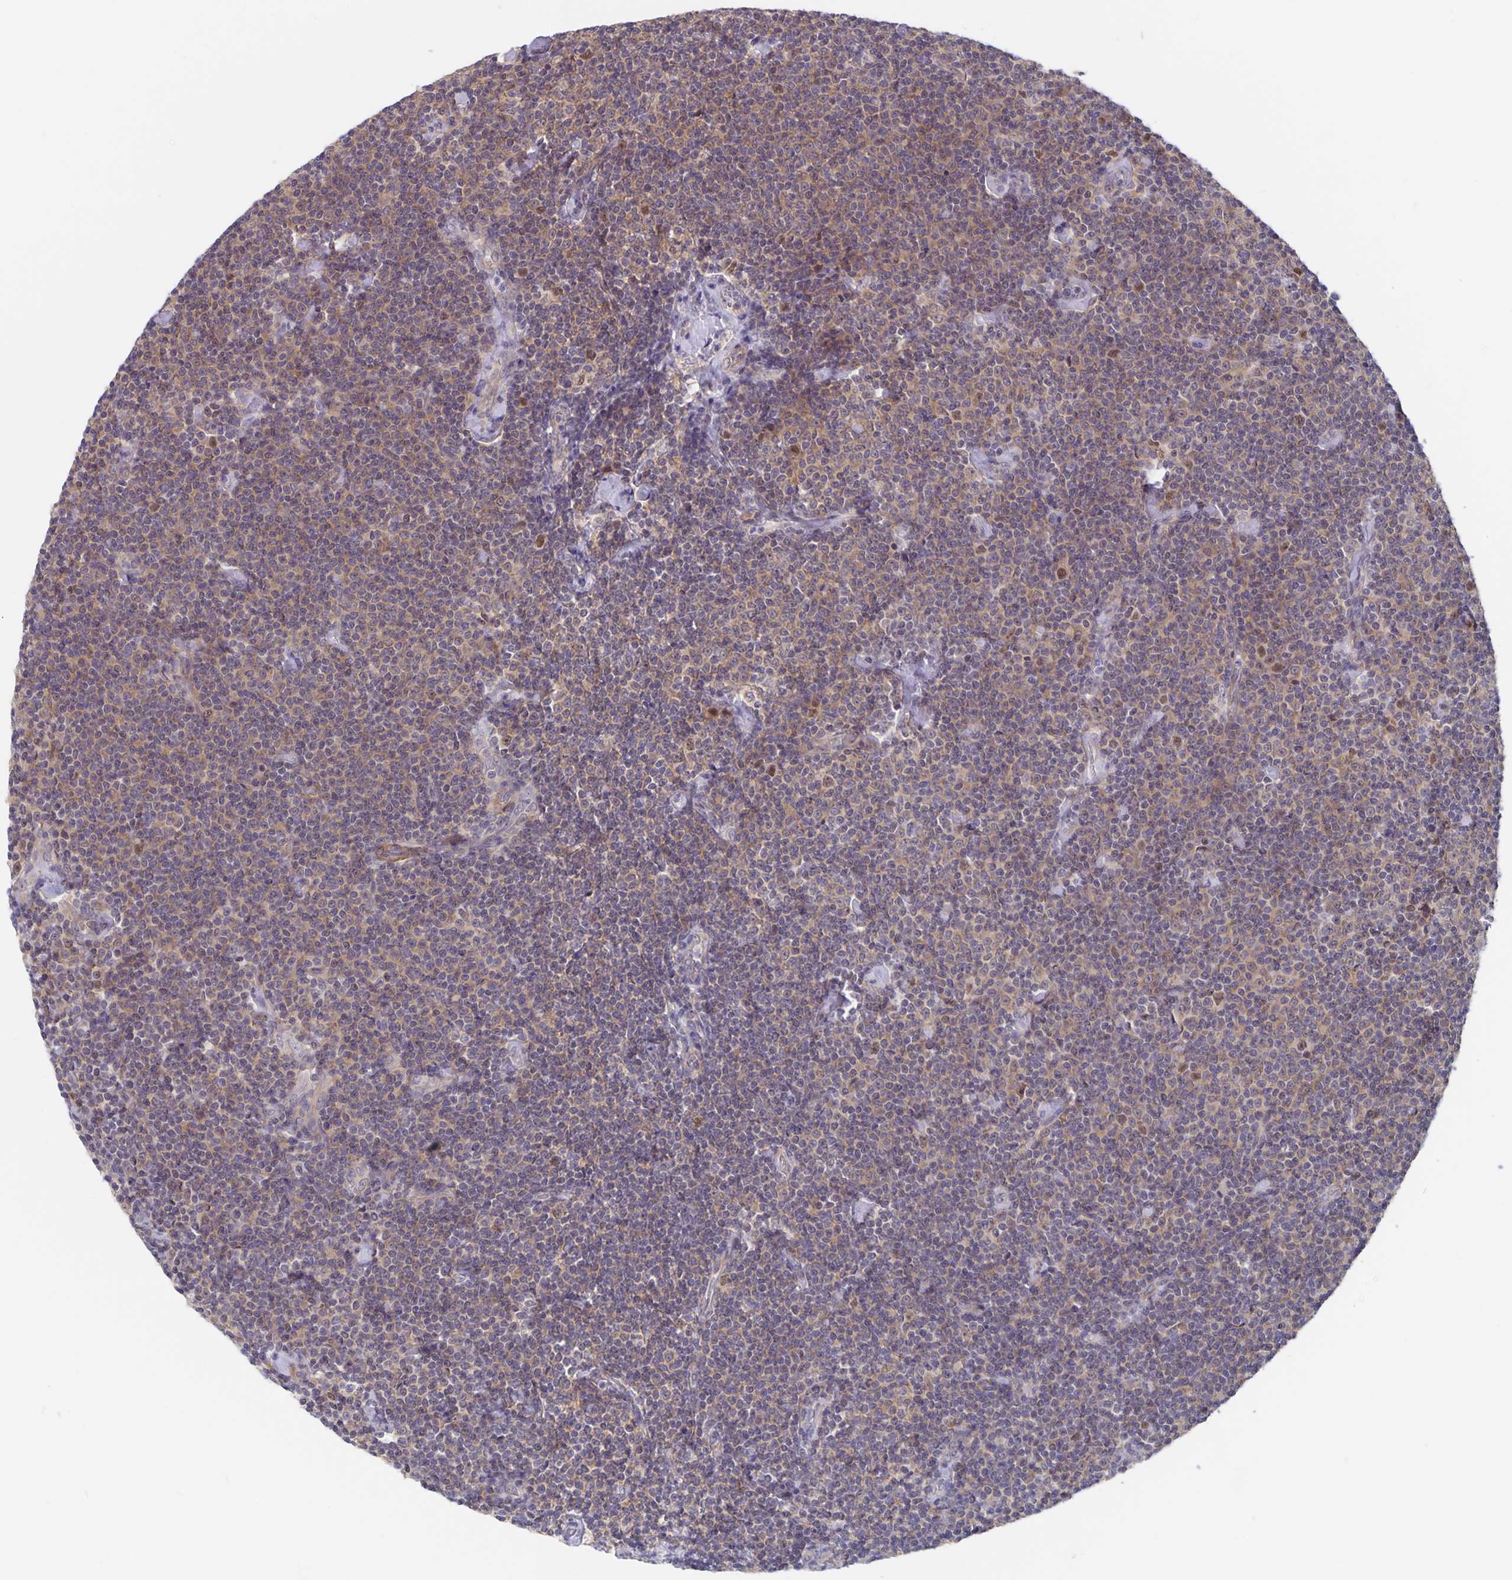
{"staining": {"intensity": "weak", "quantity": "<25%", "location": "cytoplasmic/membranous"}, "tissue": "lymphoma", "cell_type": "Tumor cells", "image_type": "cancer", "snomed": [{"axis": "morphology", "description": "Malignant lymphoma, non-Hodgkin's type, Low grade"}, {"axis": "topography", "description": "Lymph node"}], "caption": "Histopathology image shows no significant protein positivity in tumor cells of low-grade malignant lymphoma, non-Hodgkin's type. Nuclei are stained in blue.", "gene": "BAG6", "patient": {"sex": "male", "age": 81}}